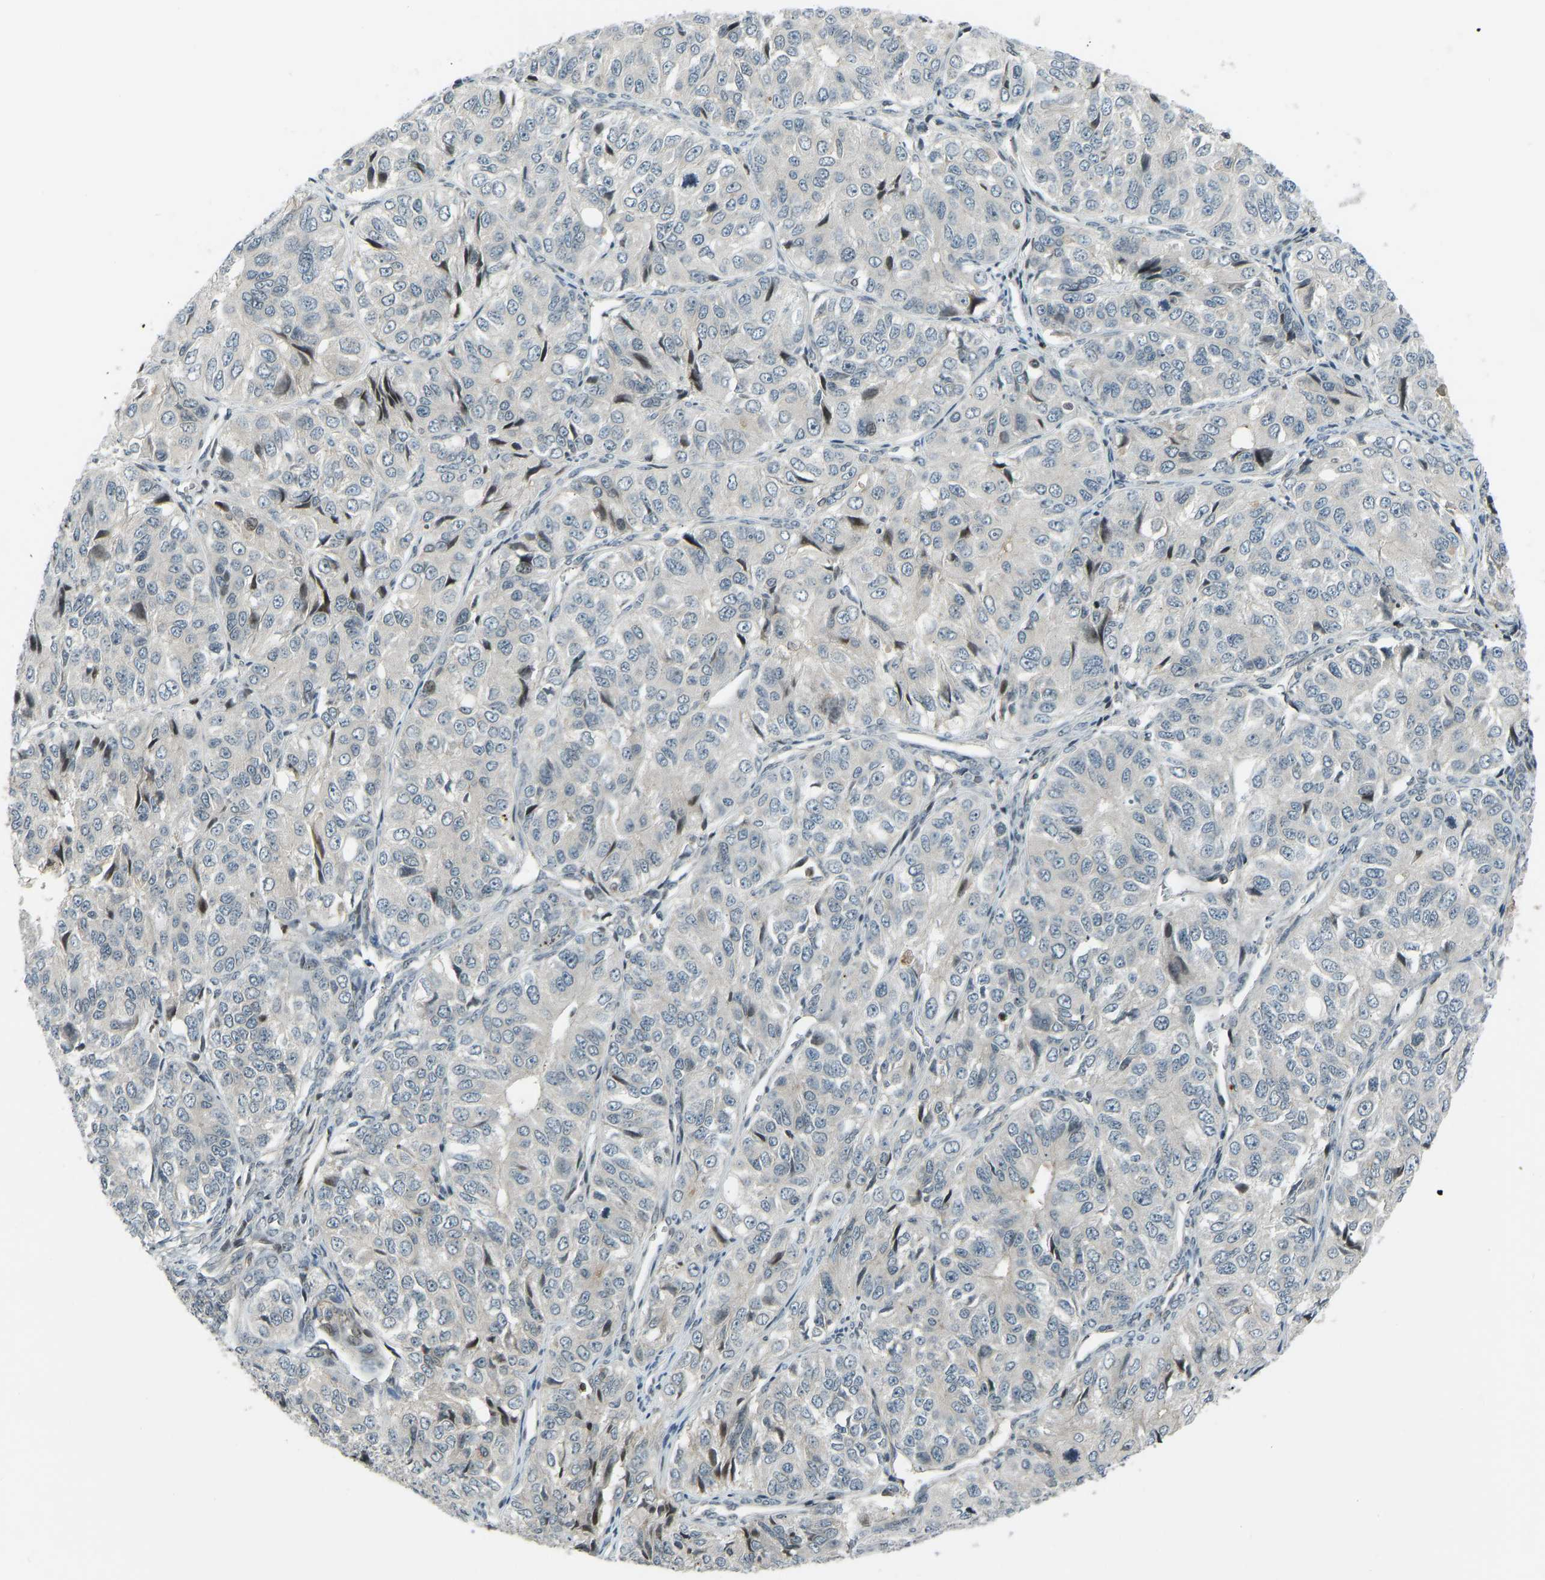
{"staining": {"intensity": "negative", "quantity": "none", "location": "none"}, "tissue": "ovarian cancer", "cell_type": "Tumor cells", "image_type": "cancer", "snomed": [{"axis": "morphology", "description": "Carcinoma, endometroid"}, {"axis": "topography", "description": "Ovary"}], "caption": "Tumor cells show no significant expression in ovarian cancer (endometroid carcinoma).", "gene": "SVOPL", "patient": {"sex": "female", "age": 51}}